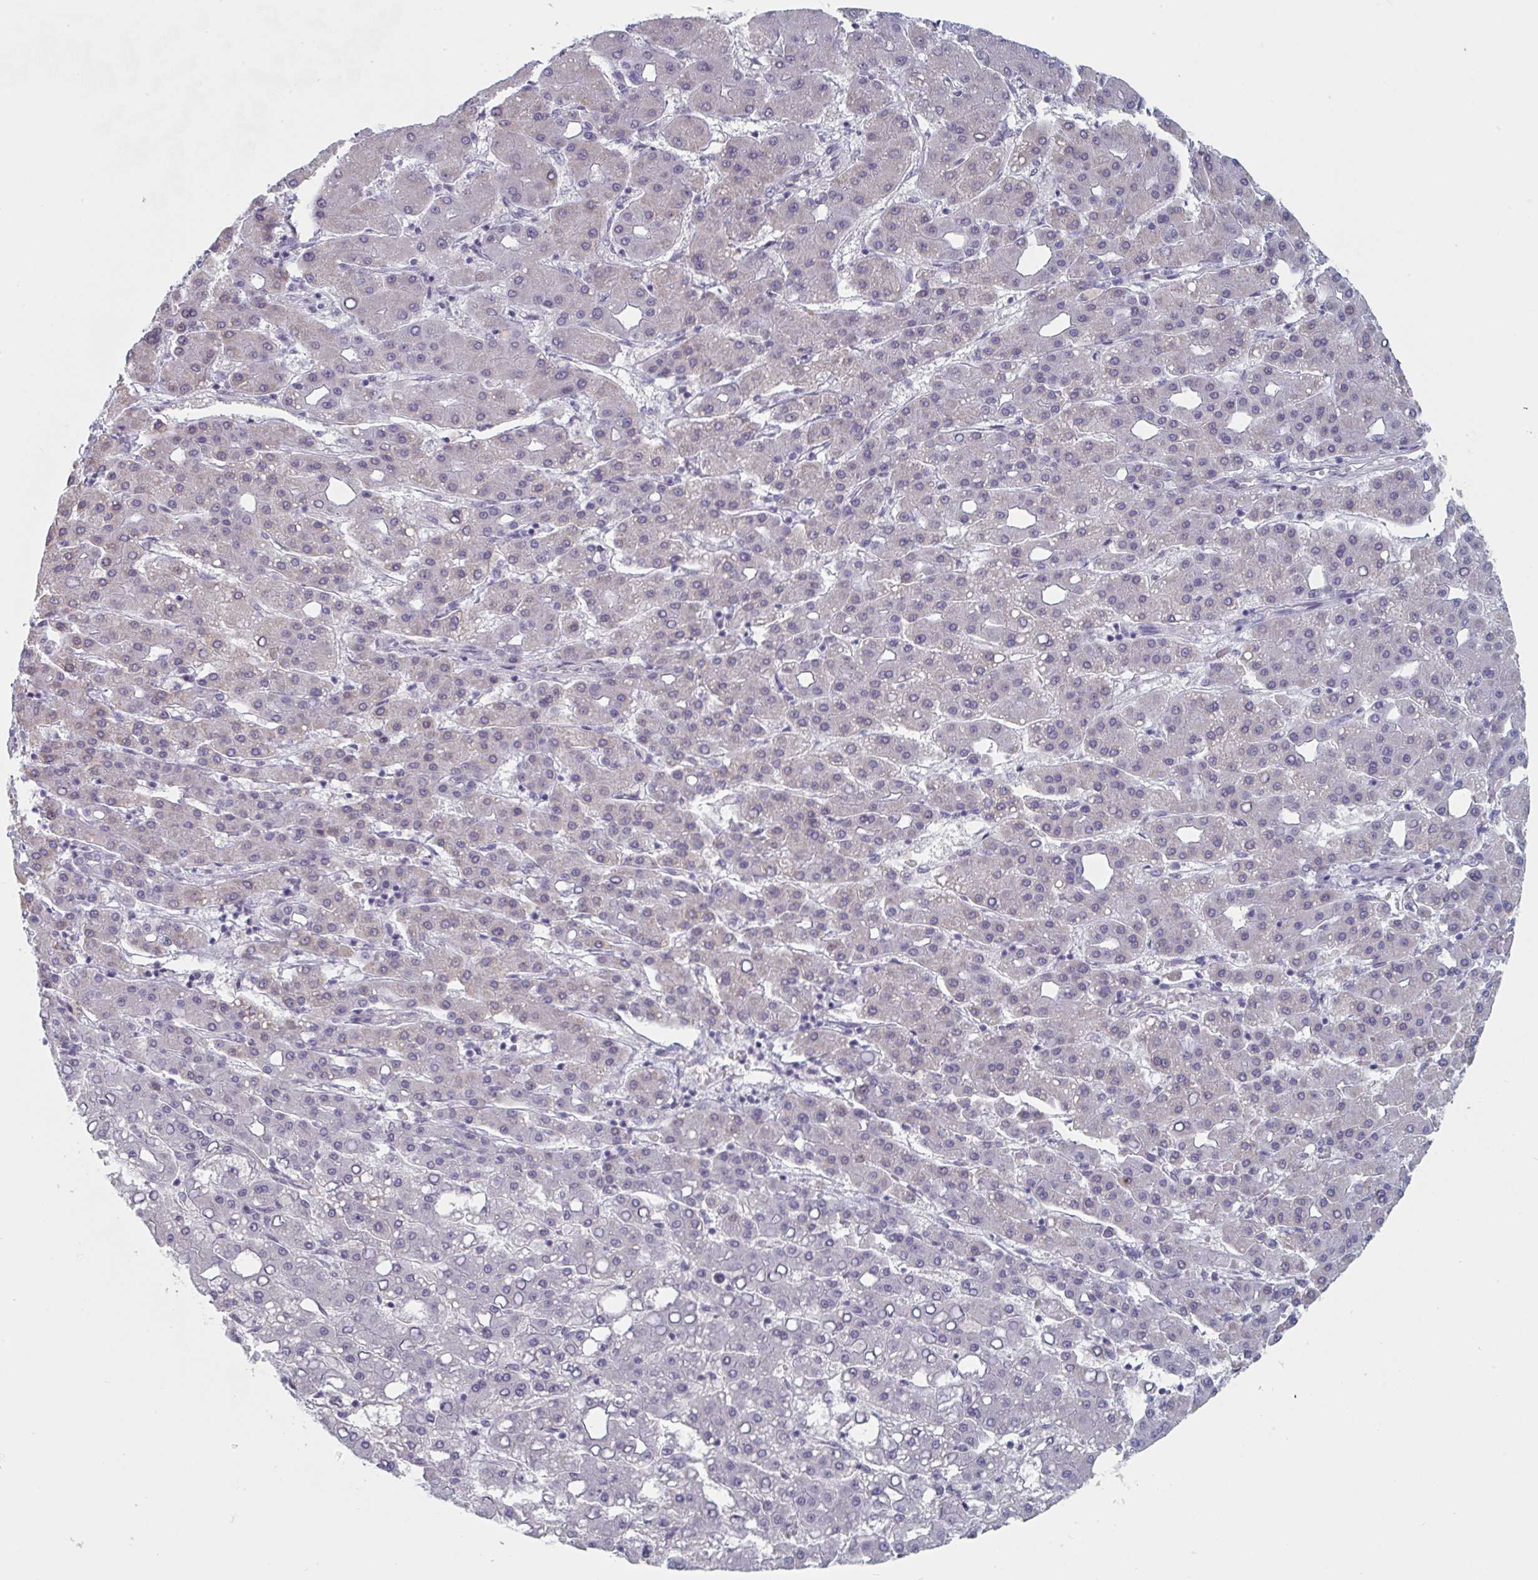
{"staining": {"intensity": "negative", "quantity": "none", "location": "none"}, "tissue": "liver cancer", "cell_type": "Tumor cells", "image_type": "cancer", "snomed": [{"axis": "morphology", "description": "Carcinoma, Hepatocellular, NOS"}, {"axis": "topography", "description": "Liver"}], "caption": "IHC of human hepatocellular carcinoma (liver) displays no staining in tumor cells.", "gene": "FOXA1", "patient": {"sex": "male", "age": 65}}